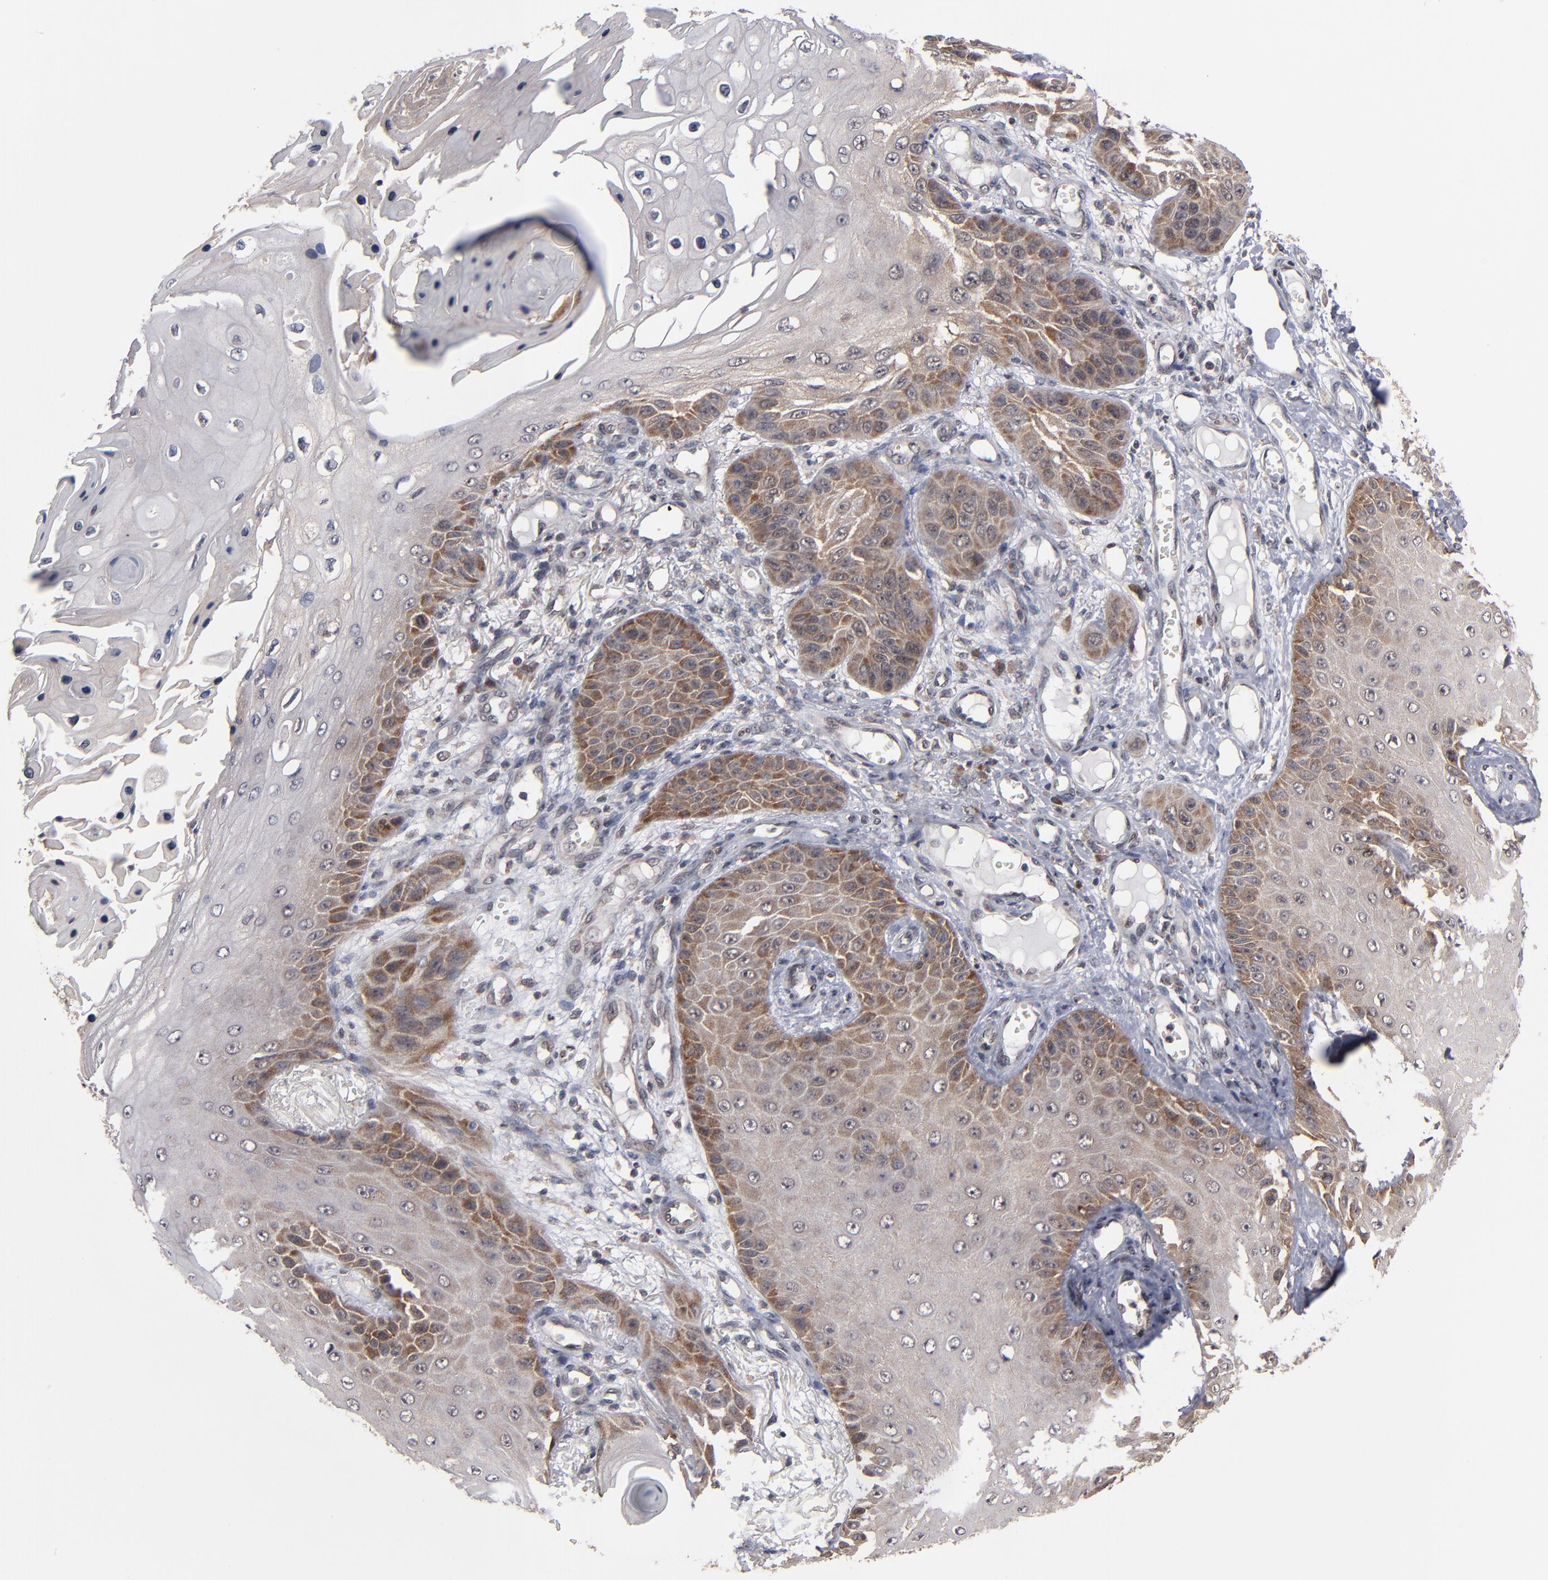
{"staining": {"intensity": "moderate", "quantity": ">75%", "location": "cytoplasmic/membranous"}, "tissue": "skin cancer", "cell_type": "Tumor cells", "image_type": "cancer", "snomed": [{"axis": "morphology", "description": "Squamous cell carcinoma, NOS"}, {"axis": "topography", "description": "Skin"}], "caption": "Protein analysis of squamous cell carcinoma (skin) tissue reveals moderate cytoplasmic/membranous staining in about >75% of tumor cells.", "gene": "ALG13", "patient": {"sex": "female", "age": 40}}